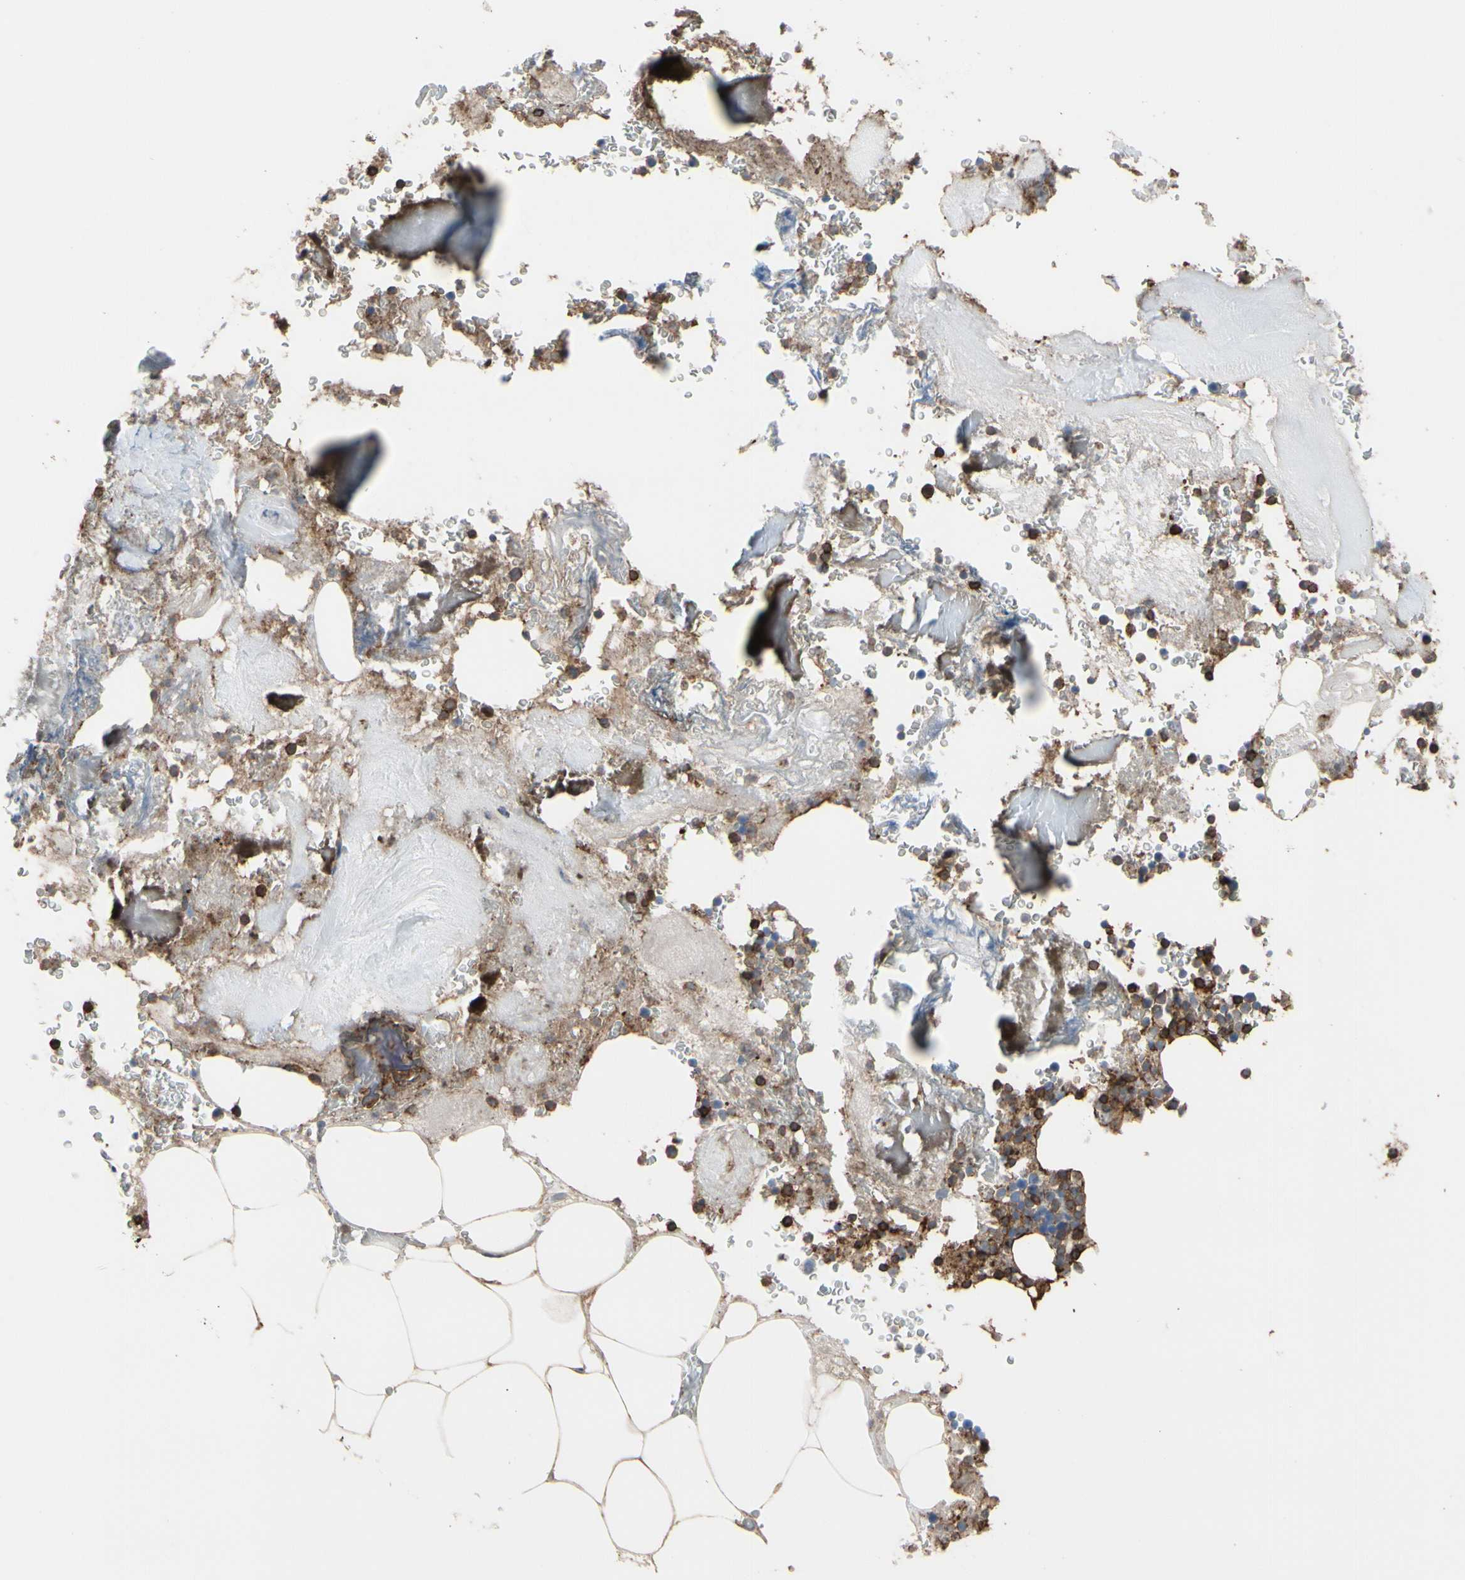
{"staining": {"intensity": "strong", "quantity": "25%-75%", "location": "cytoplasmic/membranous"}, "tissue": "bone marrow", "cell_type": "Hematopoietic cells", "image_type": "normal", "snomed": [{"axis": "morphology", "description": "Normal tissue, NOS"}, {"axis": "topography", "description": "Bone marrow"}], "caption": "Immunohistochemical staining of unremarkable human bone marrow reveals strong cytoplasmic/membranous protein positivity in about 25%-75% of hematopoietic cells. The staining is performed using DAB brown chromogen to label protein expression. The nuclei are counter-stained blue using hematoxylin.", "gene": "ANXA6", "patient": {"sex": "male"}}